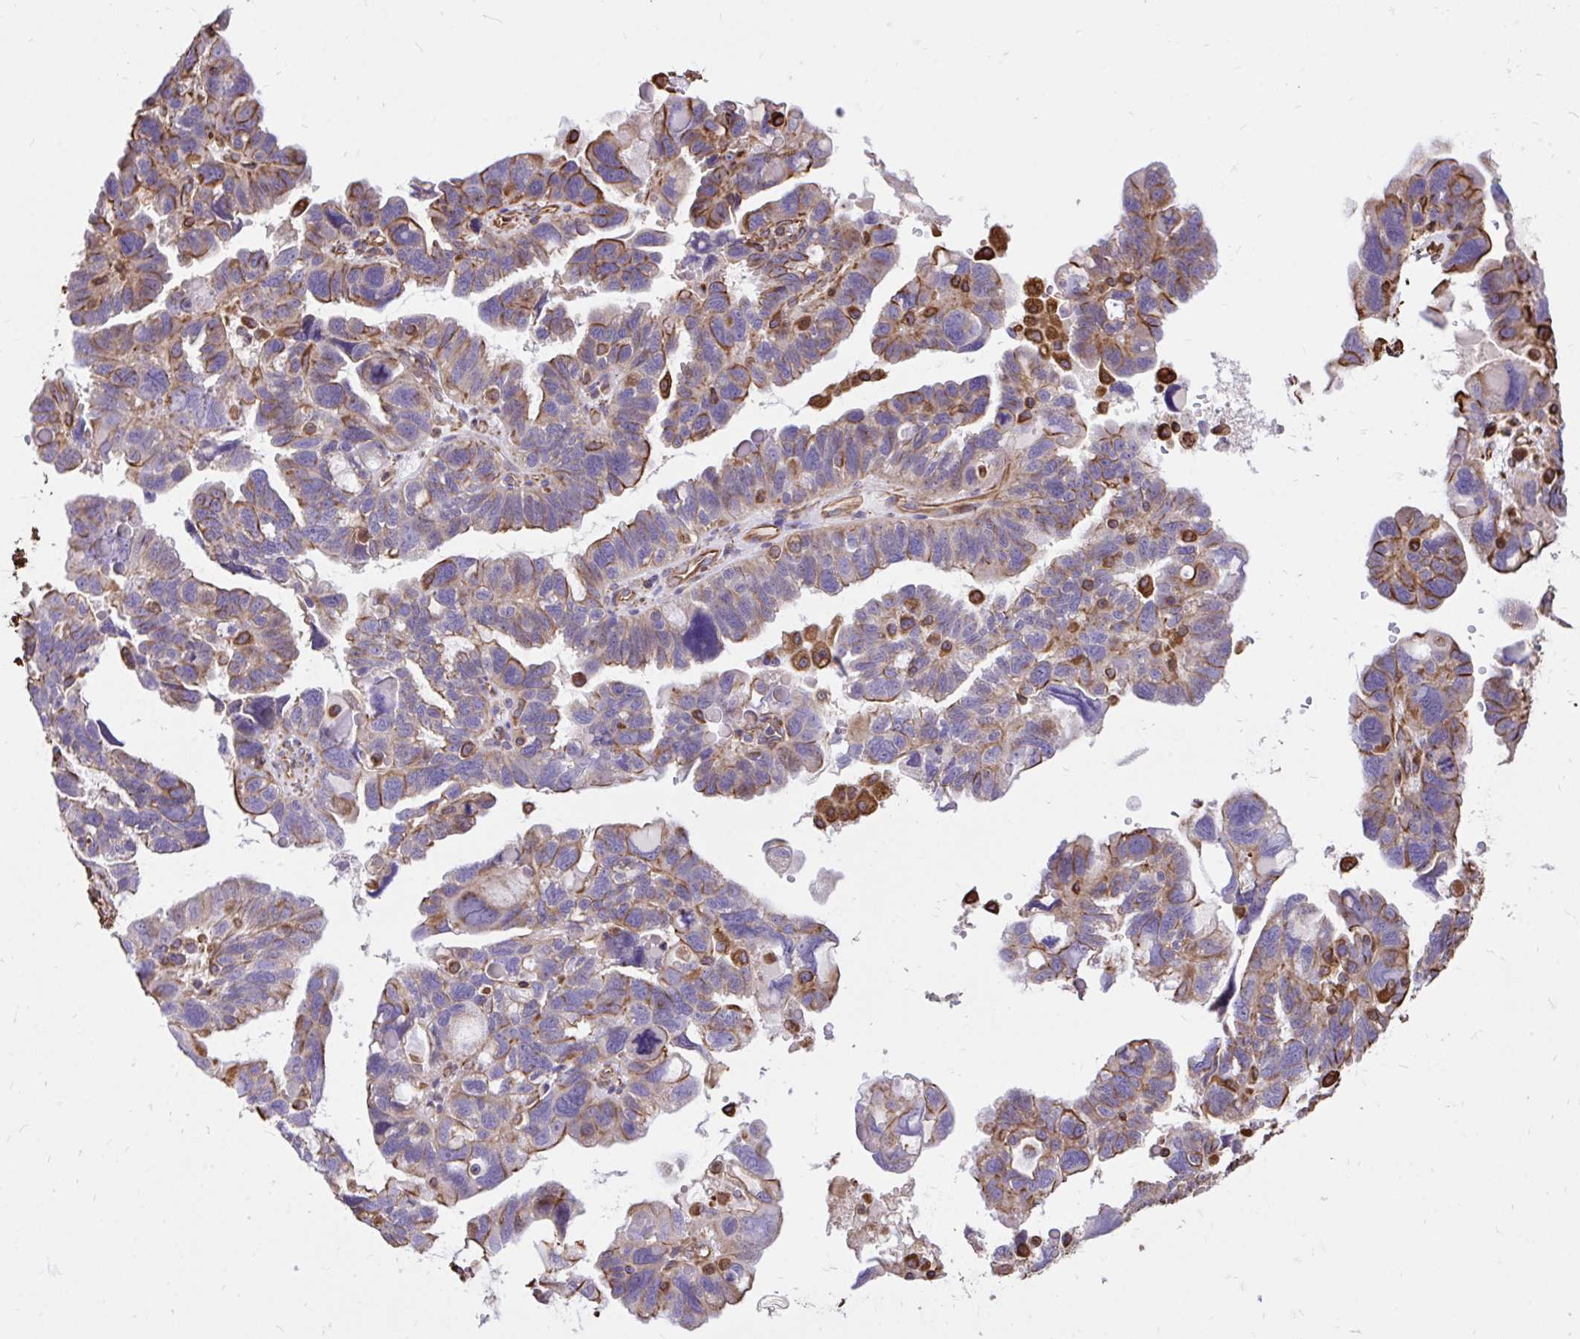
{"staining": {"intensity": "moderate", "quantity": "25%-75%", "location": "cytoplasmic/membranous"}, "tissue": "ovarian cancer", "cell_type": "Tumor cells", "image_type": "cancer", "snomed": [{"axis": "morphology", "description": "Cystadenocarcinoma, serous, NOS"}, {"axis": "topography", "description": "Ovary"}], "caption": "Brown immunohistochemical staining in human ovarian cancer (serous cystadenocarcinoma) shows moderate cytoplasmic/membranous staining in approximately 25%-75% of tumor cells.", "gene": "RNF103", "patient": {"sex": "female", "age": 60}}